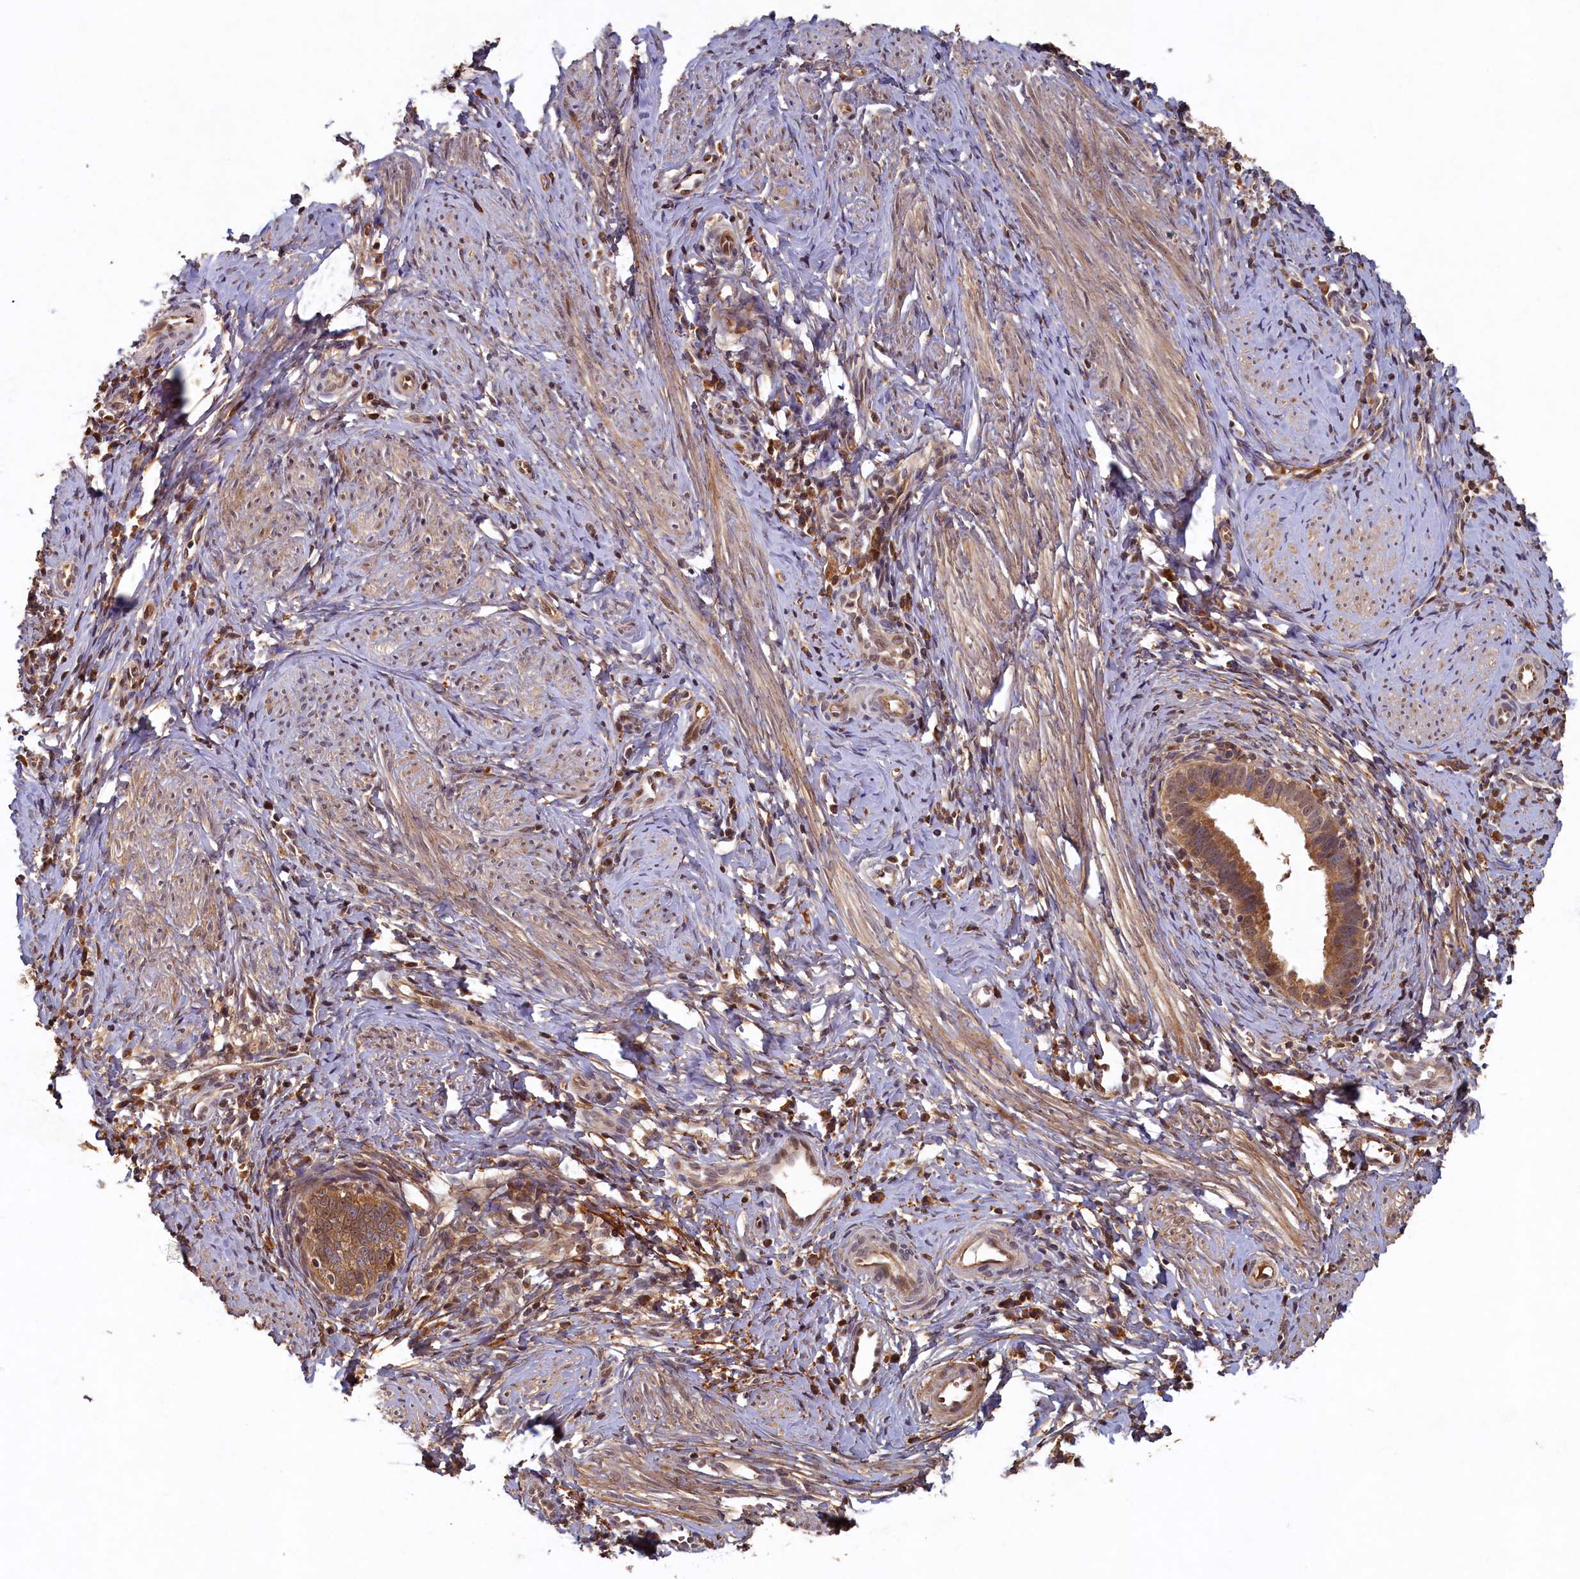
{"staining": {"intensity": "moderate", "quantity": ">75%", "location": "cytoplasmic/membranous"}, "tissue": "cervical cancer", "cell_type": "Tumor cells", "image_type": "cancer", "snomed": [{"axis": "morphology", "description": "Adenocarcinoma, NOS"}, {"axis": "topography", "description": "Cervix"}], "caption": "Protein expression by IHC exhibits moderate cytoplasmic/membranous staining in about >75% of tumor cells in cervical cancer.", "gene": "LCMT2", "patient": {"sex": "female", "age": 36}}